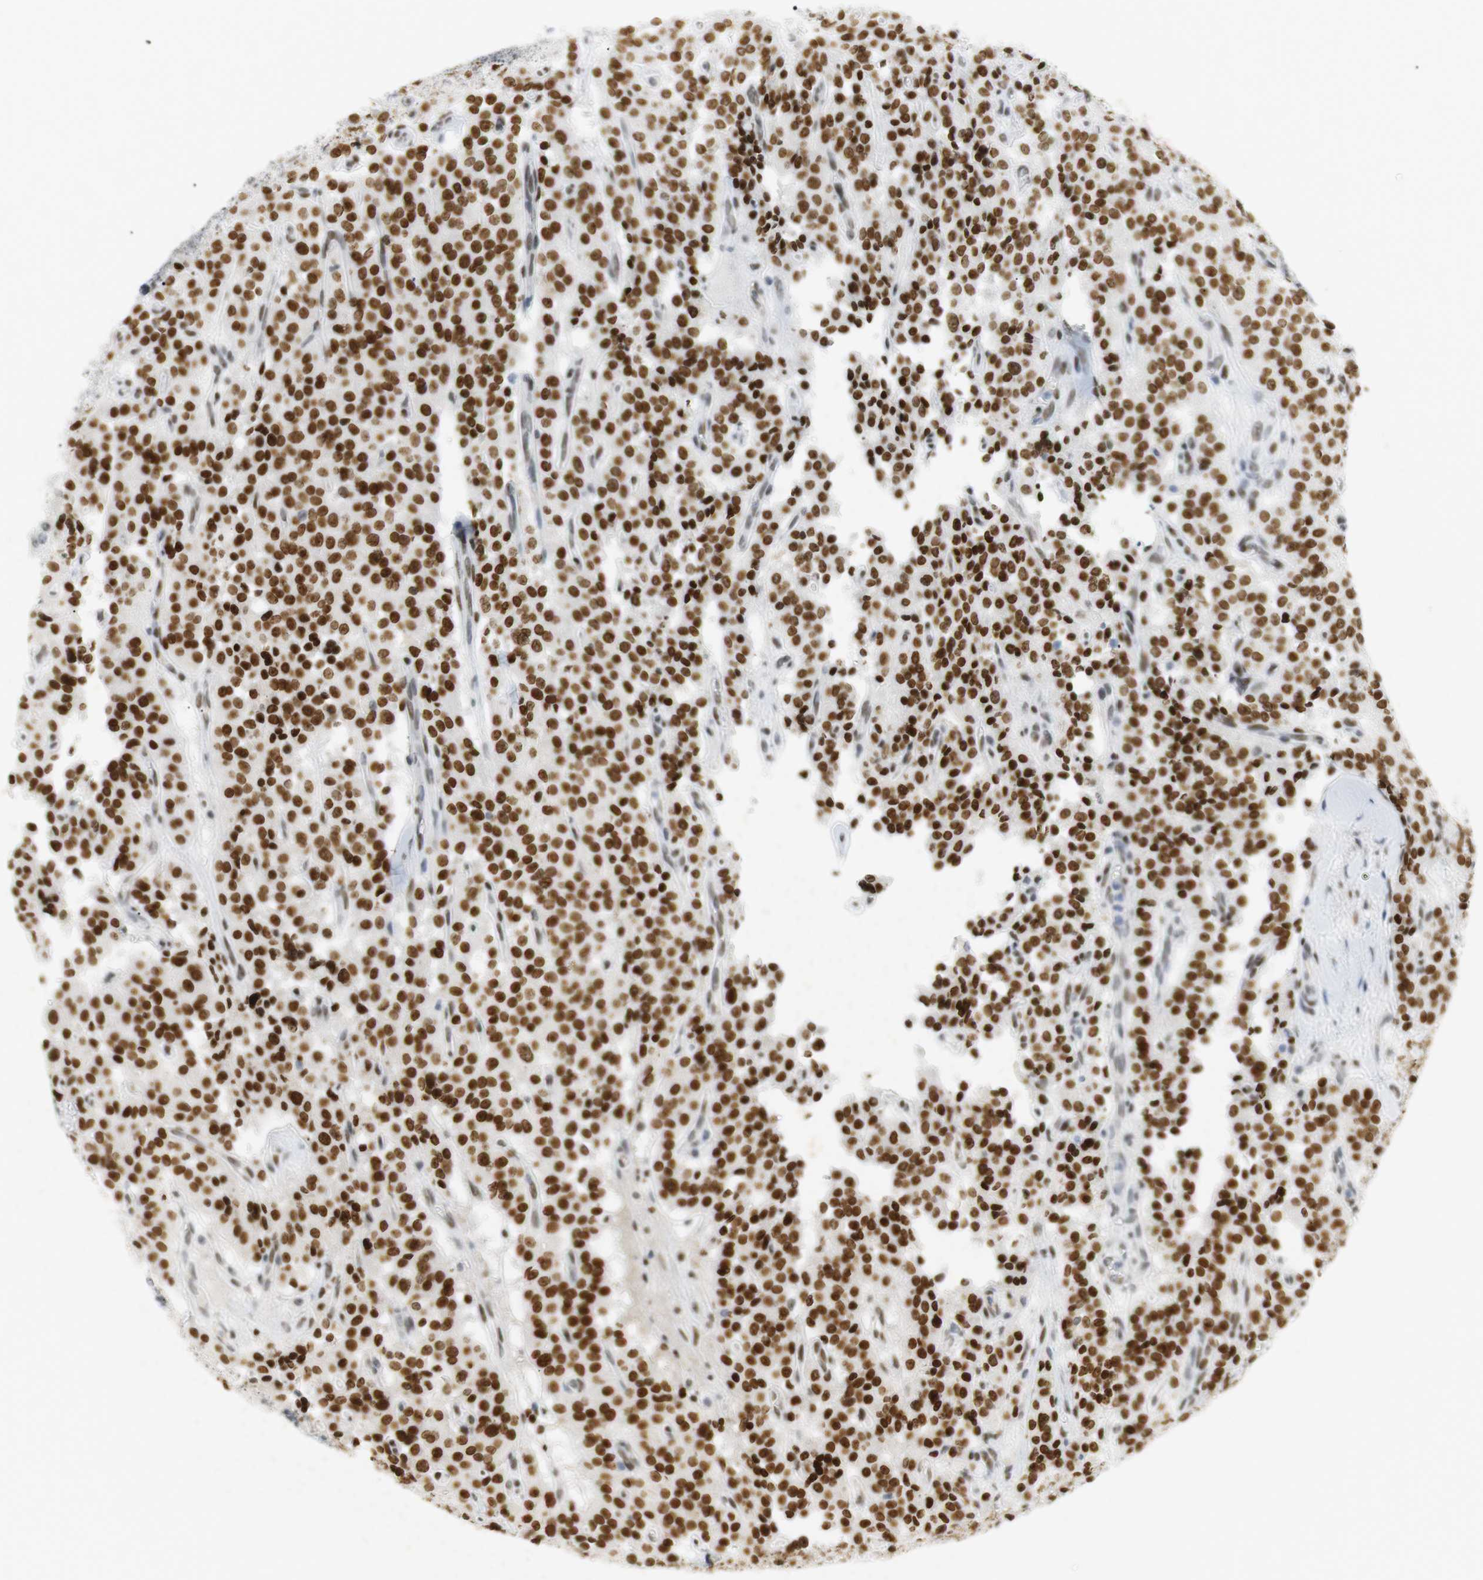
{"staining": {"intensity": "strong", "quantity": ">75%", "location": "nuclear"}, "tissue": "carcinoid", "cell_type": "Tumor cells", "image_type": "cancer", "snomed": [{"axis": "morphology", "description": "Carcinoid, malignant, NOS"}, {"axis": "topography", "description": "Lung"}], "caption": "Malignant carcinoid was stained to show a protein in brown. There is high levels of strong nuclear staining in approximately >75% of tumor cells.", "gene": "BMI1", "patient": {"sex": "male", "age": 30}}